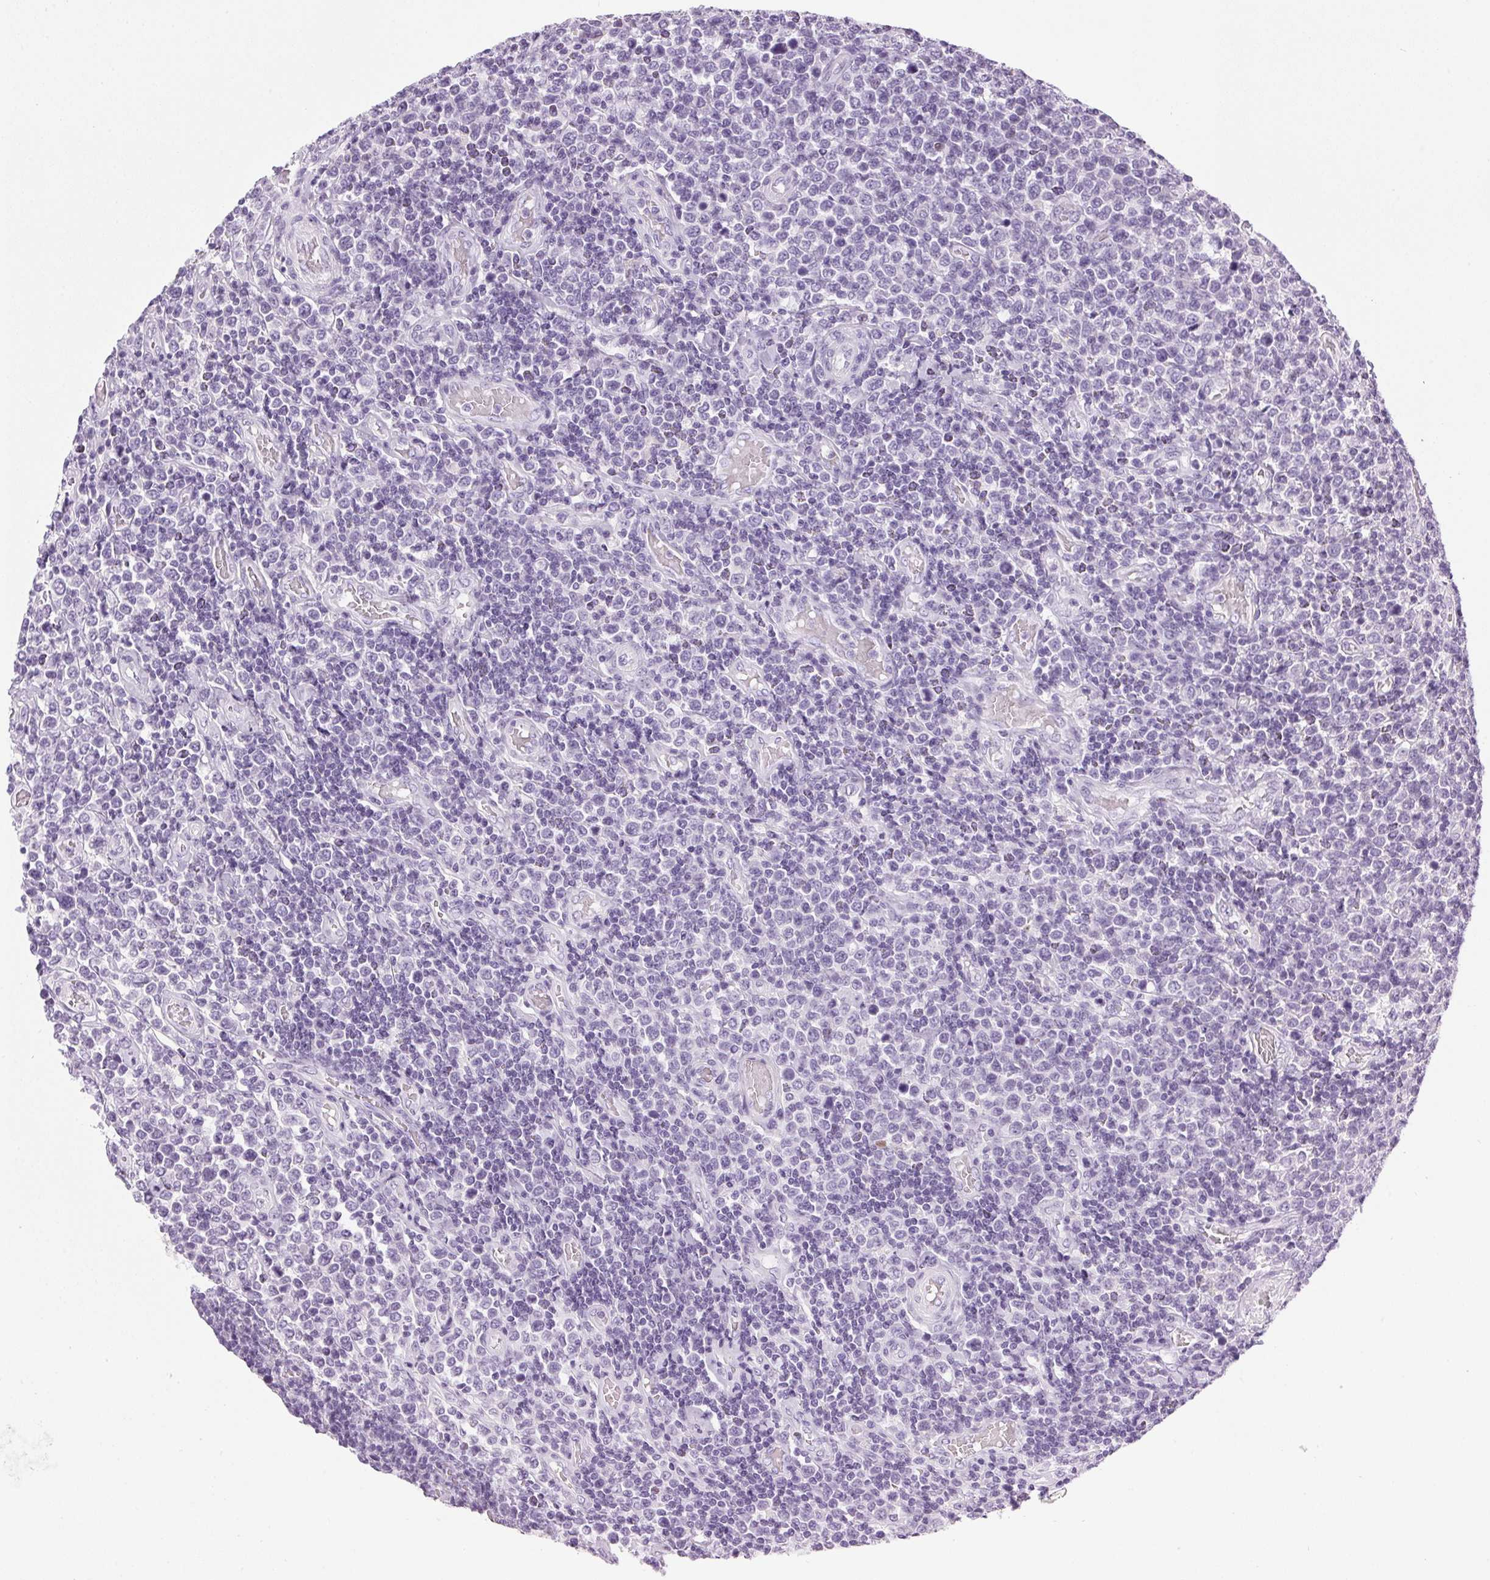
{"staining": {"intensity": "negative", "quantity": "none", "location": "none"}, "tissue": "lymphoma", "cell_type": "Tumor cells", "image_type": "cancer", "snomed": [{"axis": "morphology", "description": "Malignant lymphoma, non-Hodgkin's type, High grade"}, {"axis": "topography", "description": "Soft tissue"}], "caption": "Tumor cells are negative for protein expression in human malignant lymphoma, non-Hodgkin's type (high-grade).", "gene": "SP7", "patient": {"sex": "female", "age": 56}}